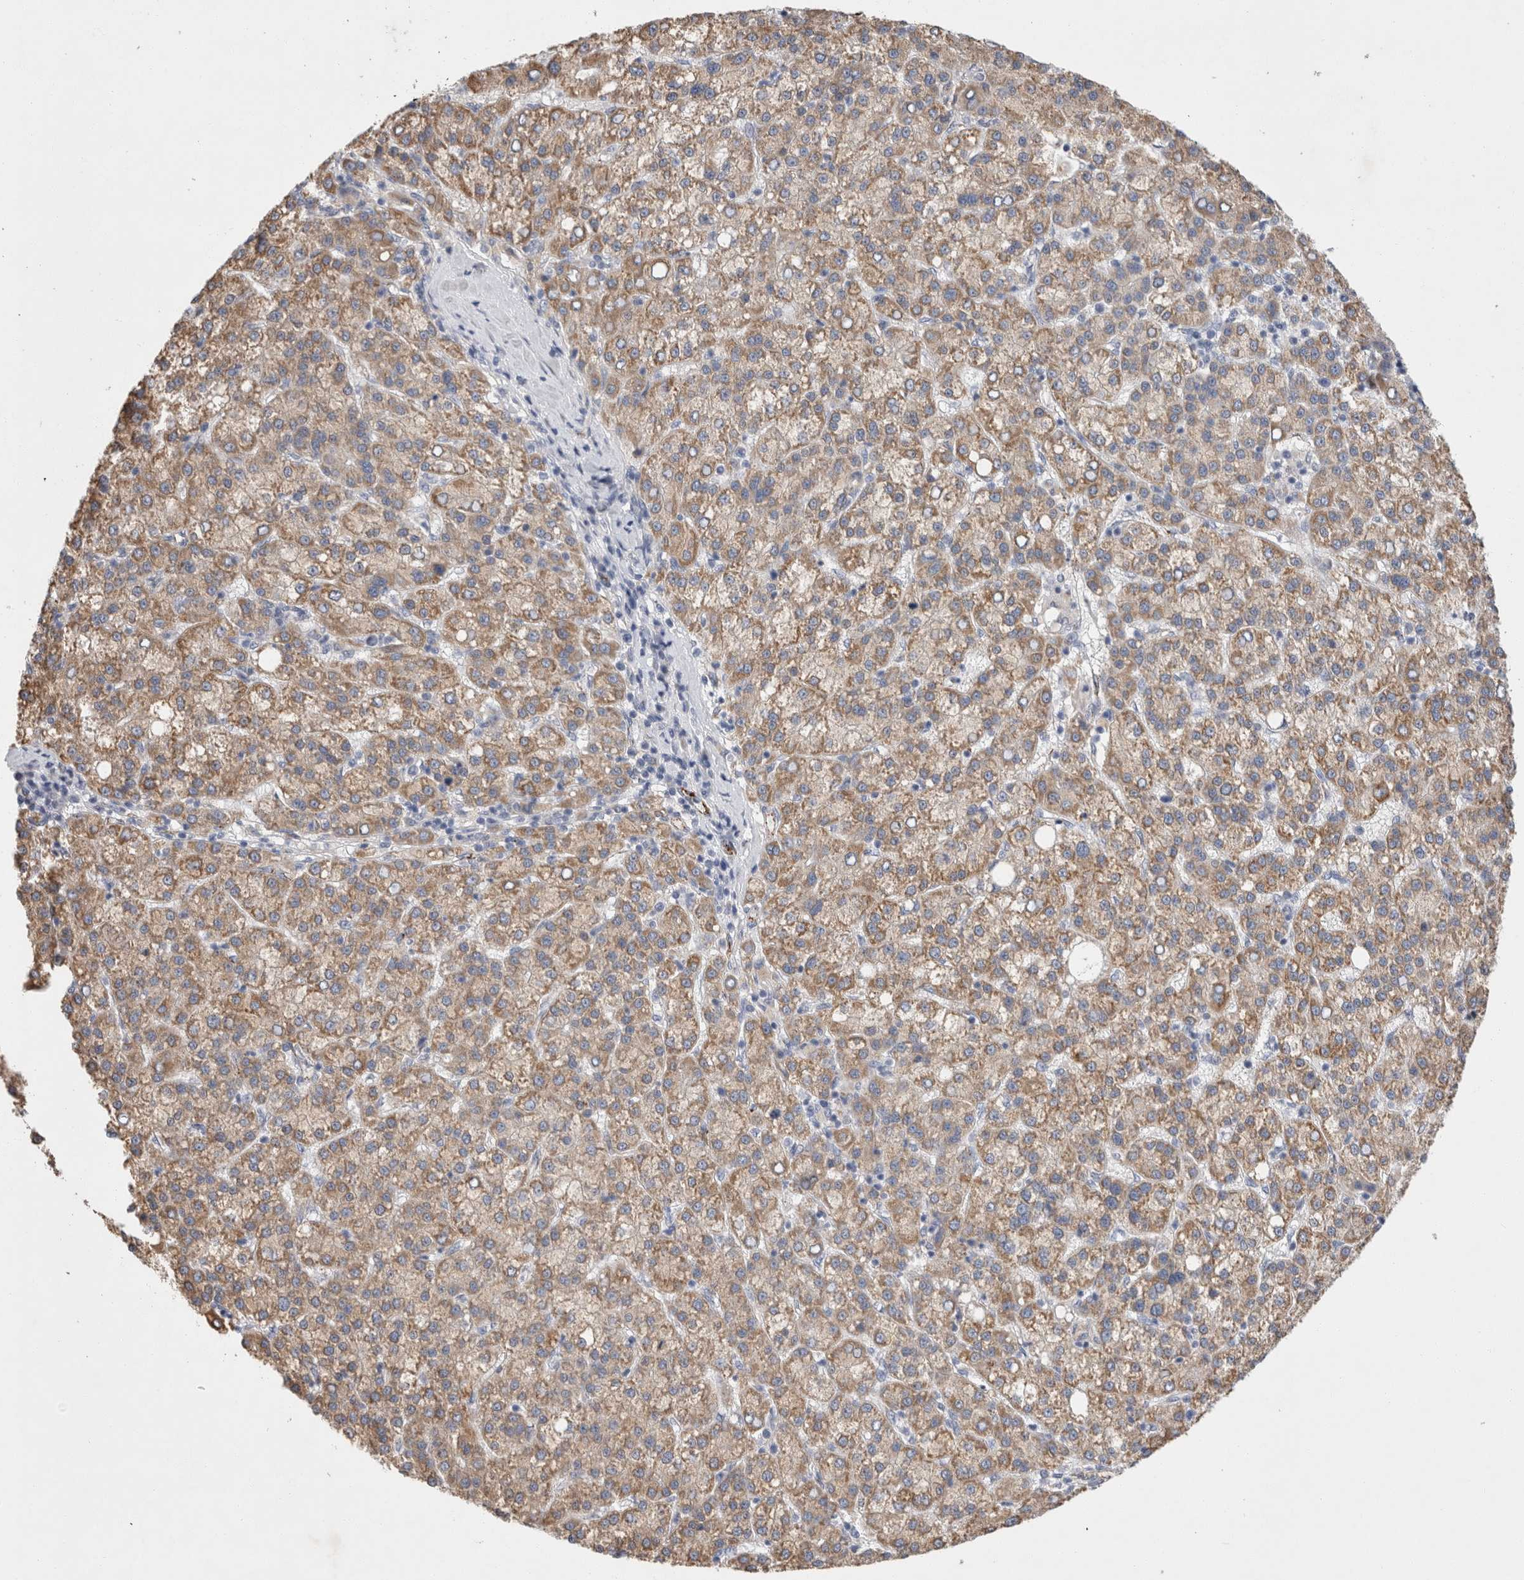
{"staining": {"intensity": "moderate", "quantity": ">75%", "location": "cytoplasmic/membranous"}, "tissue": "liver cancer", "cell_type": "Tumor cells", "image_type": "cancer", "snomed": [{"axis": "morphology", "description": "Carcinoma, Hepatocellular, NOS"}, {"axis": "topography", "description": "Liver"}], "caption": "IHC (DAB) staining of liver hepatocellular carcinoma displays moderate cytoplasmic/membranous protein expression in approximately >75% of tumor cells. The staining was performed using DAB, with brown indicating positive protein expression. Nuclei are stained blue with hematoxylin.", "gene": "IARS2", "patient": {"sex": "female", "age": 58}}